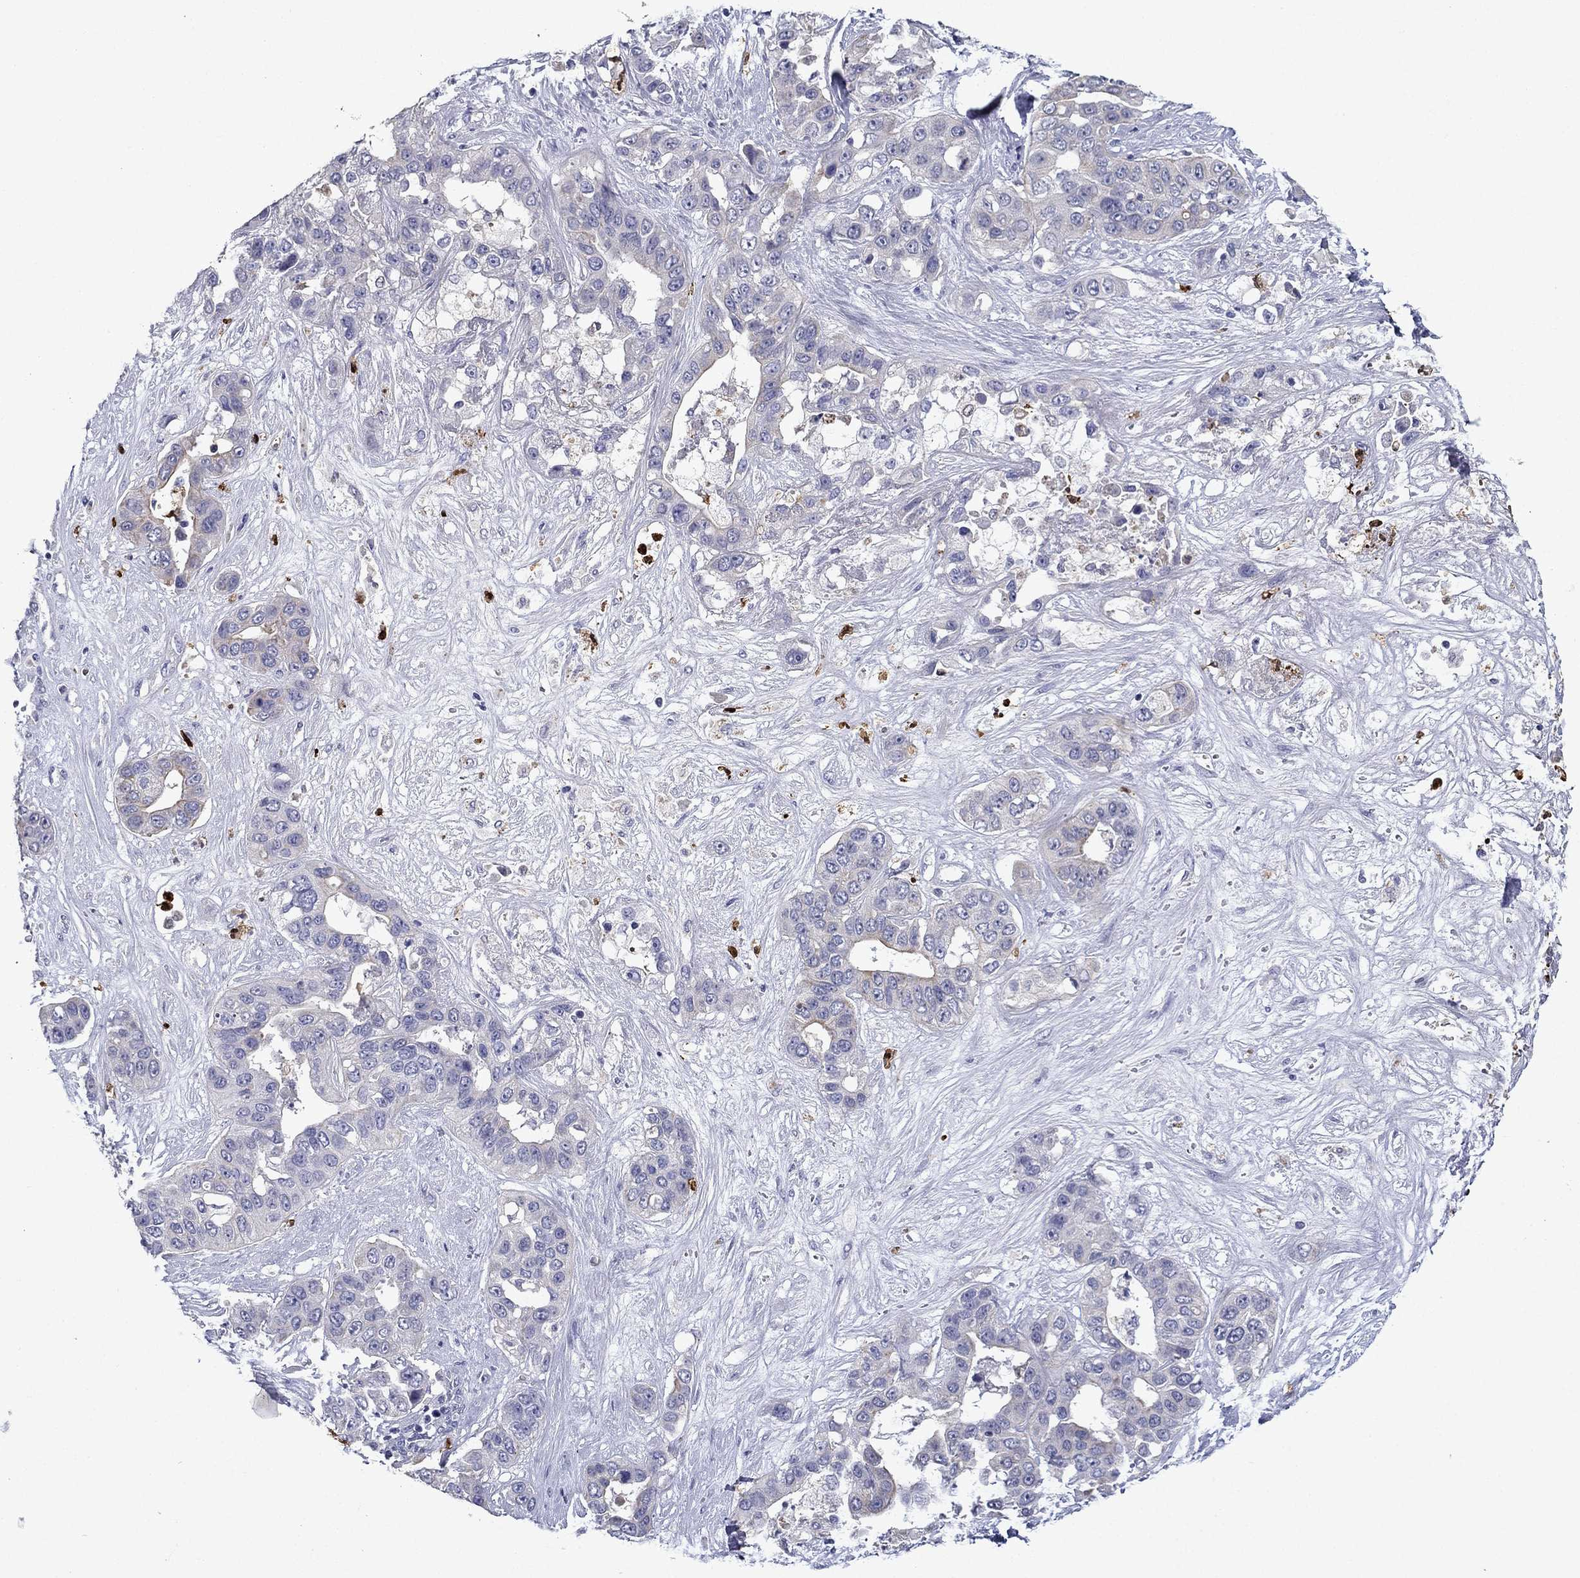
{"staining": {"intensity": "weak", "quantity": "<25%", "location": "cytoplasmic/membranous"}, "tissue": "liver cancer", "cell_type": "Tumor cells", "image_type": "cancer", "snomed": [{"axis": "morphology", "description": "Cholangiocarcinoma"}, {"axis": "topography", "description": "Liver"}], "caption": "Liver cholangiocarcinoma was stained to show a protein in brown. There is no significant positivity in tumor cells. (Brightfield microscopy of DAB immunohistochemistry at high magnification).", "gene": "IRF5", "patient": {"sex": "female", "age": 52}}